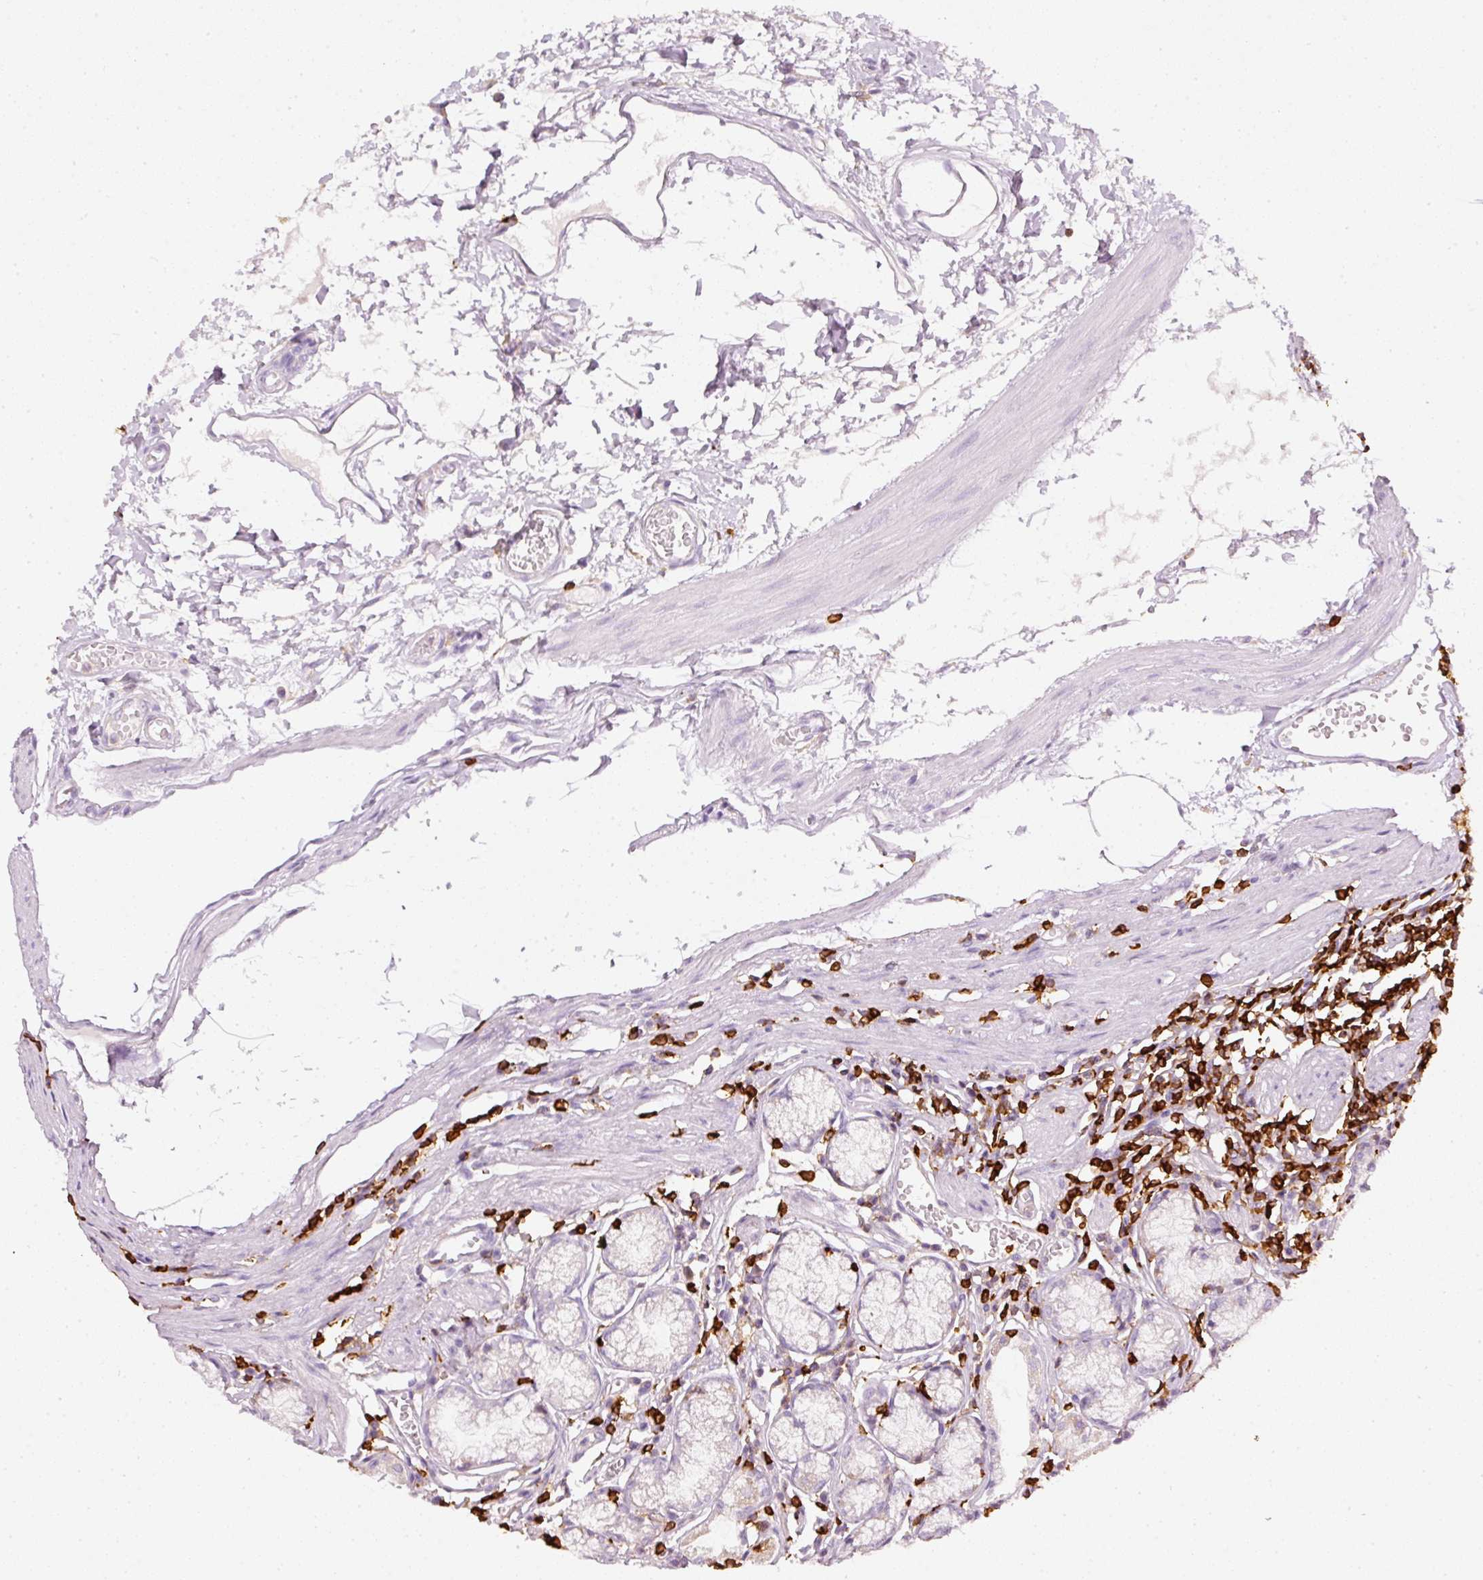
{"staining": {"intensity": "negative", "quantity": "none", "location": "none"}, "tissue": "stomach", "cell_type": "Glandular cells", "image_type": "normal", "snomed": [{"axis": "morphology", "description": "Normal tissue, NOS"}, {"axis": "topography", "description": "Stomach"}], "caption": "Human stomach stained for a protein using immunohistochemistry demonstrates no positivity in glandular cells.", "gene": "EVL", "patient": {"sex": "male", "age": 55}}